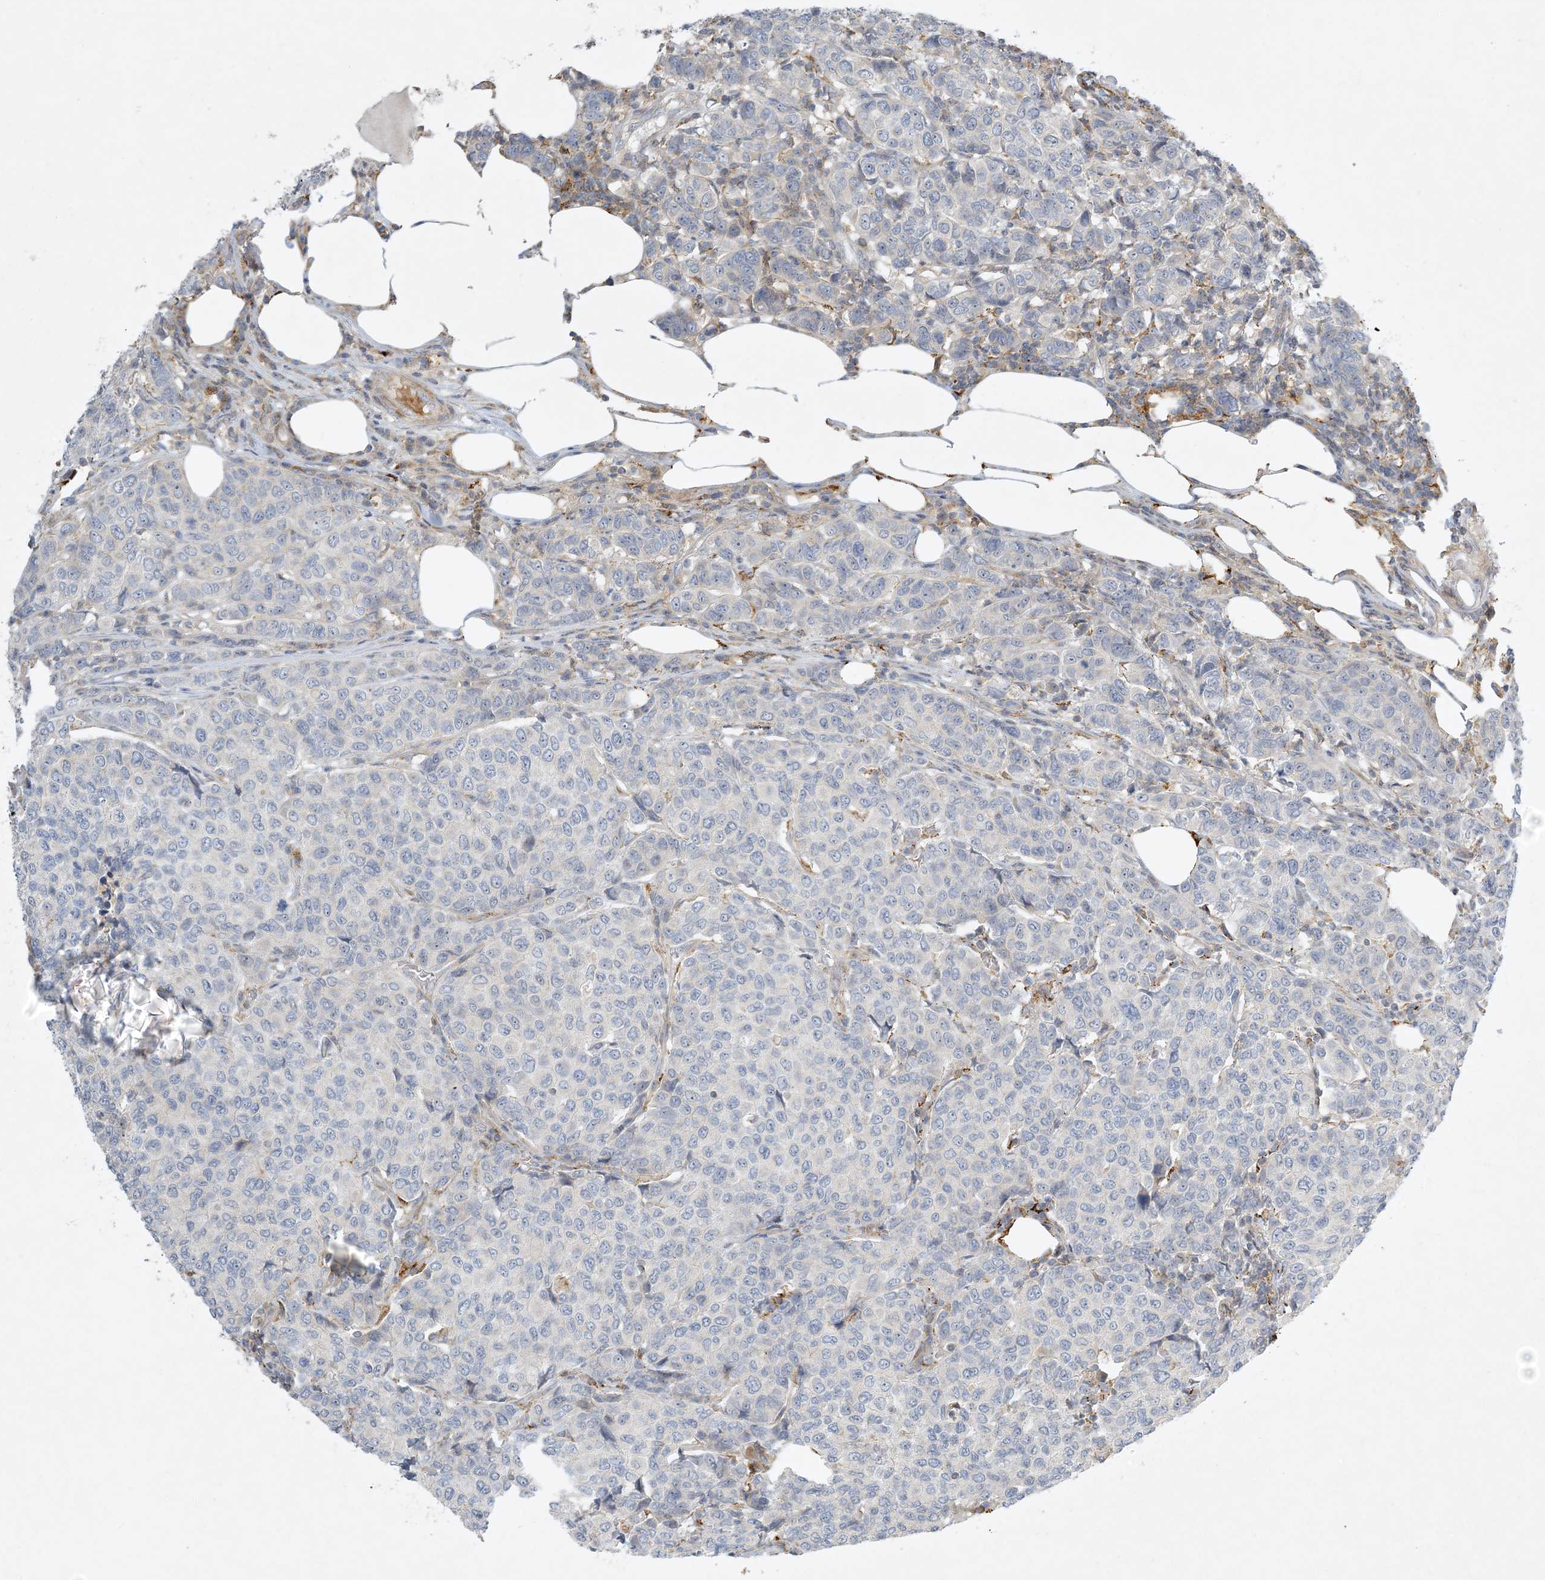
{"staining": {"intensity": "negative", "quantity": "none", "location": "none"}, "tissue": "breast cancer", "cell_type": "Tumor cells", "image_type": "cancer", "snomed": [{"axis": "morphology", "description": "Duct carcinoma"}, {"axis": "topography", "description": "Breast"}], "caption": "High magnification brightfield microscopy of invasive ductal carcinoma (breast) stained with DAB (3,3'-diaminobenzidine) (brown) and counterstained with hematoxylin (blue): tumor cells show no significant staining.", "gene": "LTN1", "patient": {"sex": "female", "age": 55}}